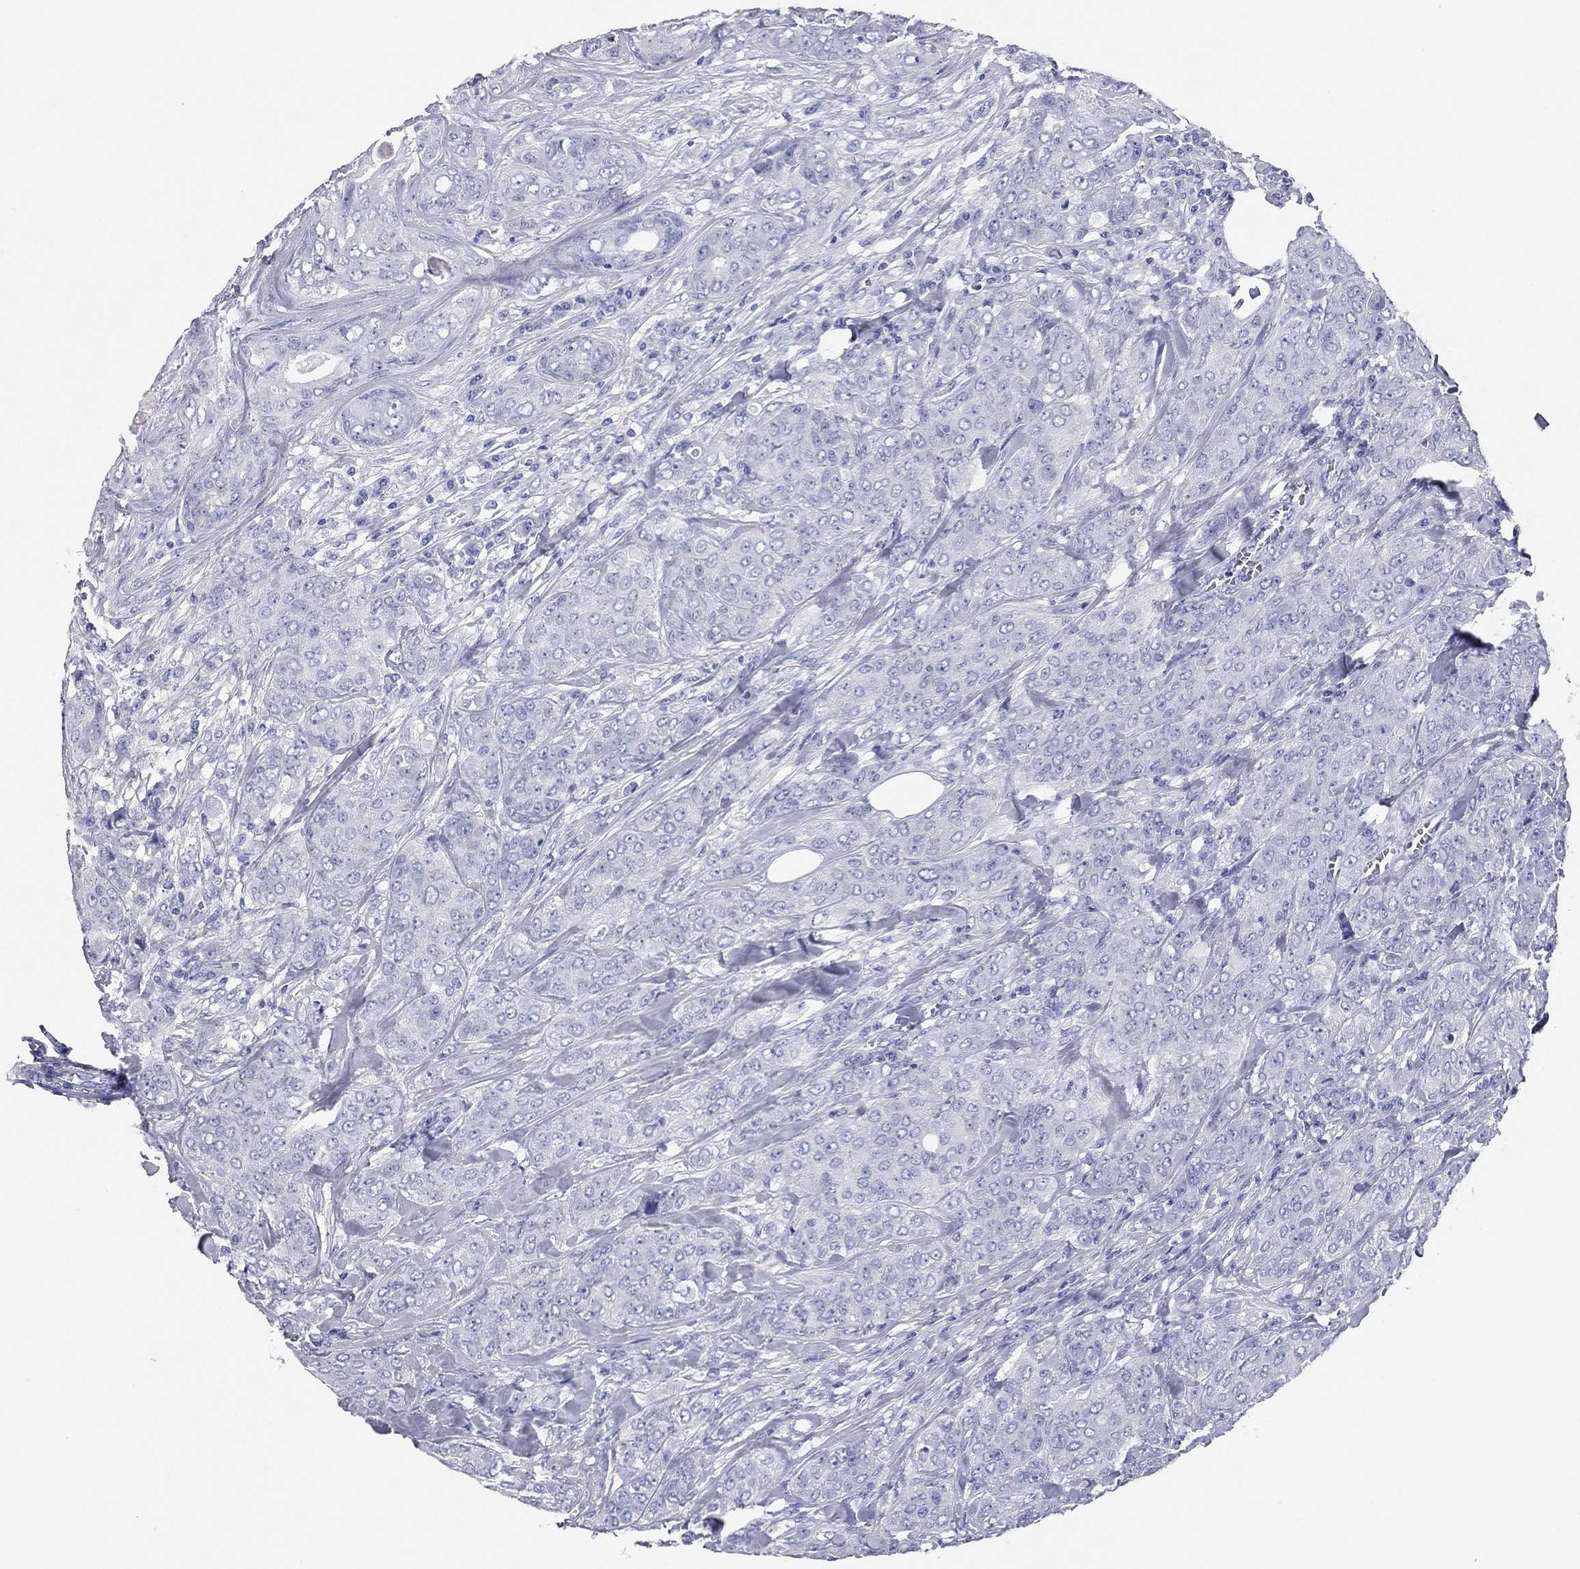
{"staining": {"intensity": "negative", "quantity": "none", "location": "none"}, "tissue": "breast cancer", "cell_type": "Tumor cells", "image_type": "cancer", "snomed": [{"axis": "morphology", "description": "Duct carcinoma"}, {"axis": "topography", "description": "Breast"}], "caption": "This is an immunohistochemistry (IHC) micrograph of human breast cancer (intraductal carcinoma). There is no expression in tumor cells.", "gene": "TMEM221", "patient": {"sex": "female", "age": 43}}